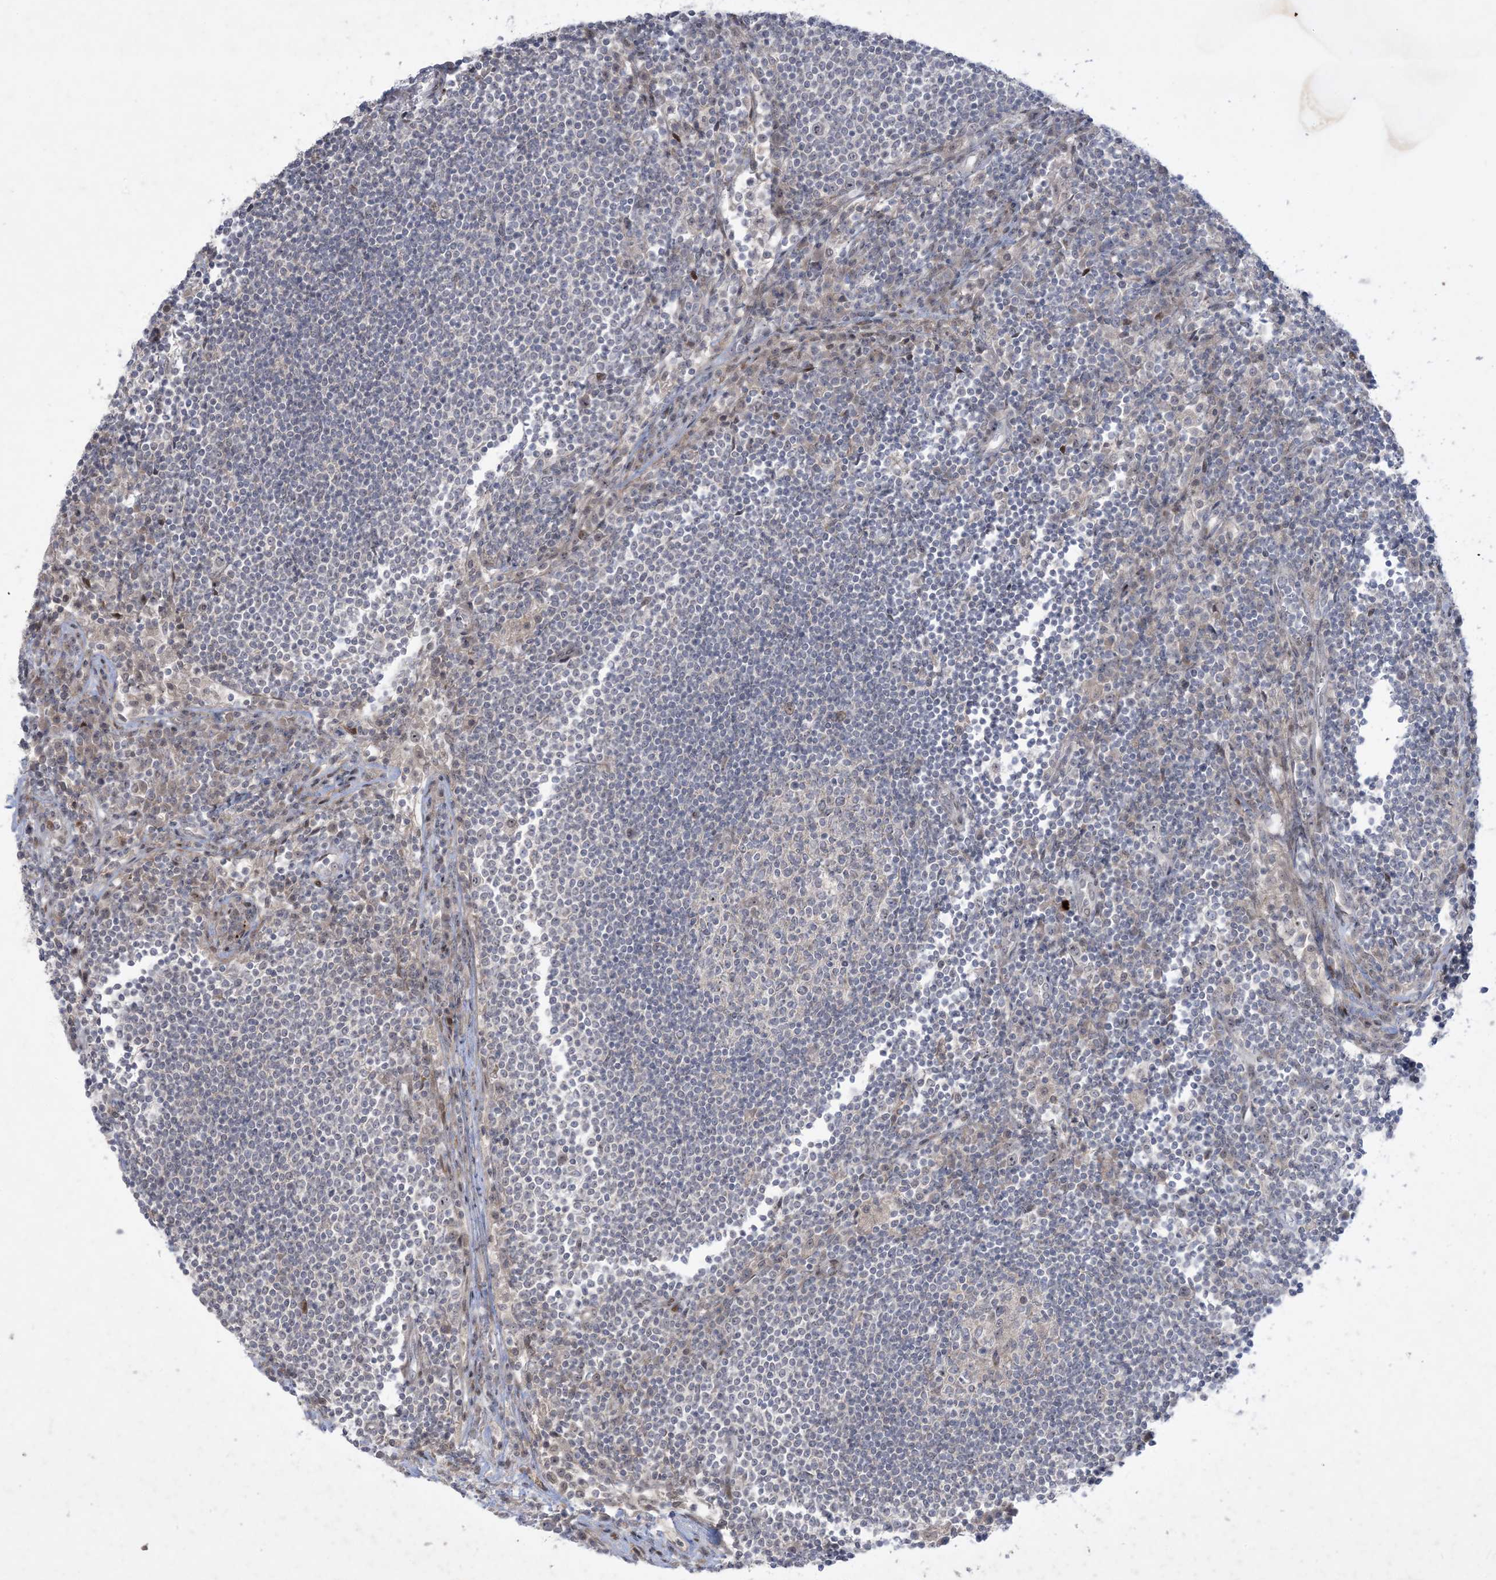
{"staining": {"intensity": "negative", "quantity": "none", "location": "none"}, "tissue": "lymph node", "cell_type": "Germinal center cells", "image_type": "normal", "snomed": [{"axis": "morphology", "description": "Normal tissue, NOS"}, {"axis": "topography", "description": "Lymph node"}], "caption": "This is a micrograph of immunohistochemistry staining of unremarkable lymph node, which shows no staining in germinal center cells. The staining is performed using DAB brown chromogen with nuclei counter-stained in using hematoxylin.", "gene": "SOGA3", "patient": {"sex": "female", "age": 53}}